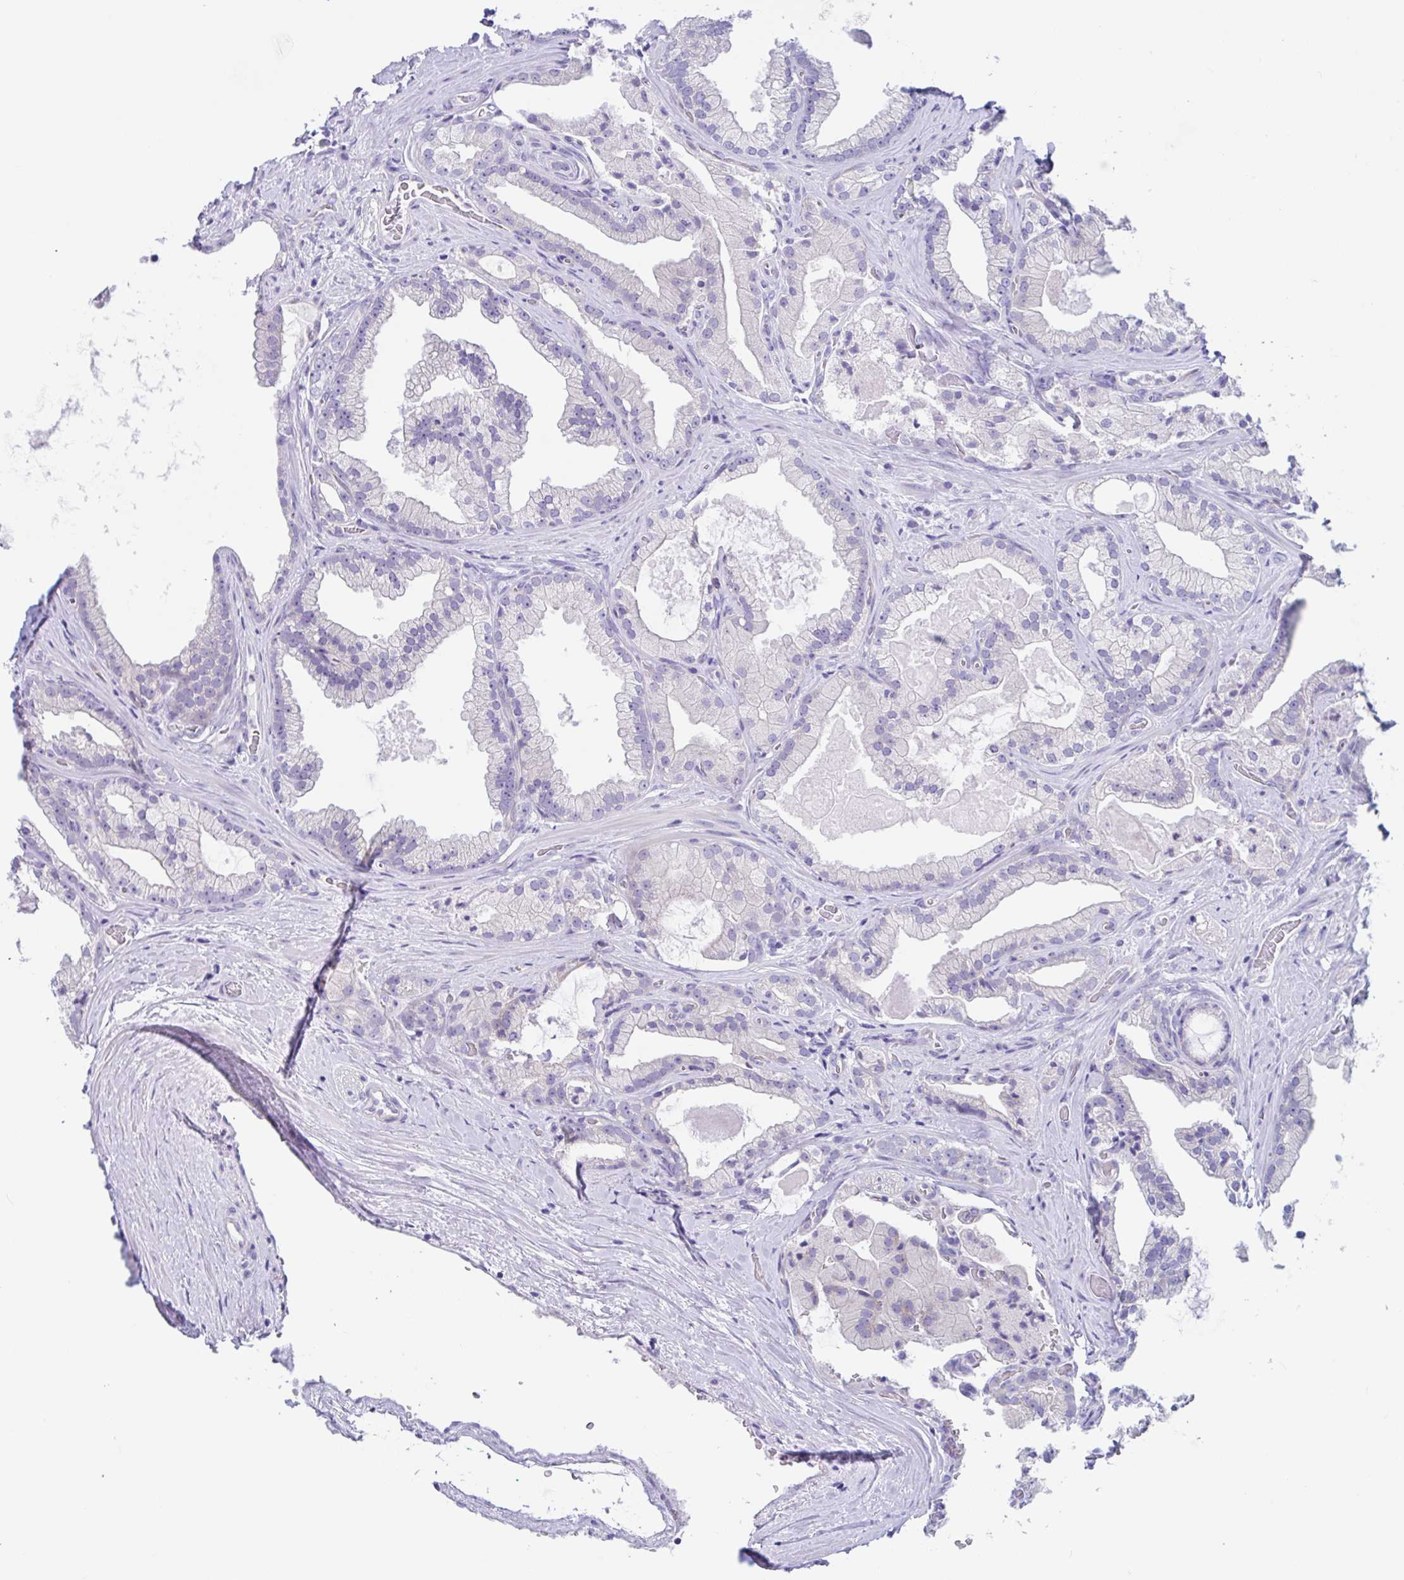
{"staining": {"intensity": "negative", "quantity": "none", "location": "none"}, "tissue": "prostate cancer", "cell_type": "Tumor cells", "image_type": "cancer", "snomed": [{"axis": "morphology", "description": "Adenocarcinoma, High grade"}, {"axis": "topography", "description": "Prostate"}], "caption": "Immunohistochemical staining of human prostate cancer displays no significant expression in tumor cells.", "gene": "OR6N2", "patient": {"sex": "male", "age": 68}}